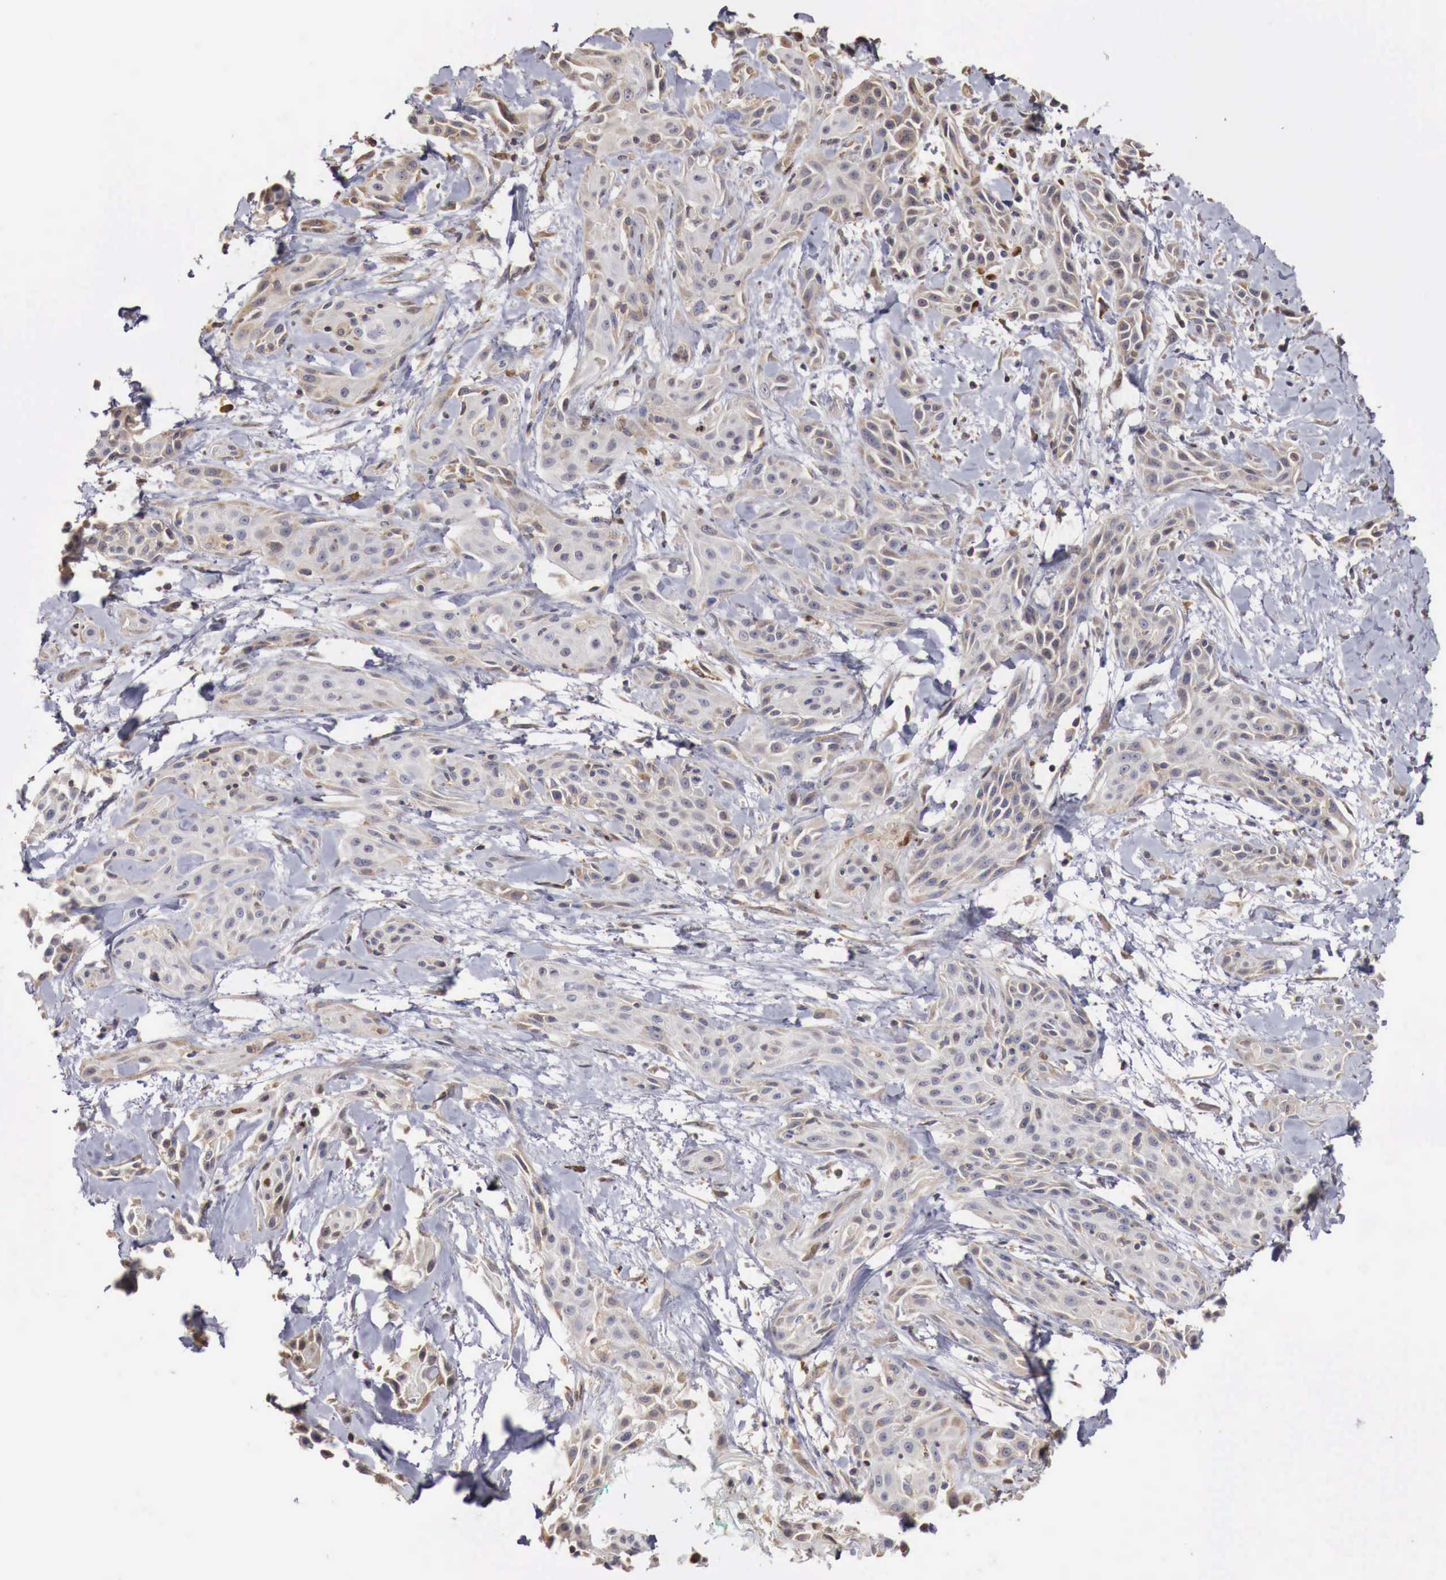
{"staining": {"intensity": "negative", "quantity": "none", "location": "none"}, "tissue": "skin cancer", "cell_type": "Tumor cells", "image_type": "cancer", "snomed": [{"axis": "morphology", "description": "Squamous cell carcinoma, NOS"}, {"axis": "topography", "description": "Skin"}, {"axis": "topography", "description": "Anal"}], "caption": "IHC histopathology image of neoplastic tissue: skin squamous cell carcinoma stained with DAB (3,3'-diaminobenzidine) reveals no significant protein staining in tumor cells.", "gene": "KHDRBS2", "patient": {"sex": "male", "age": 64}}